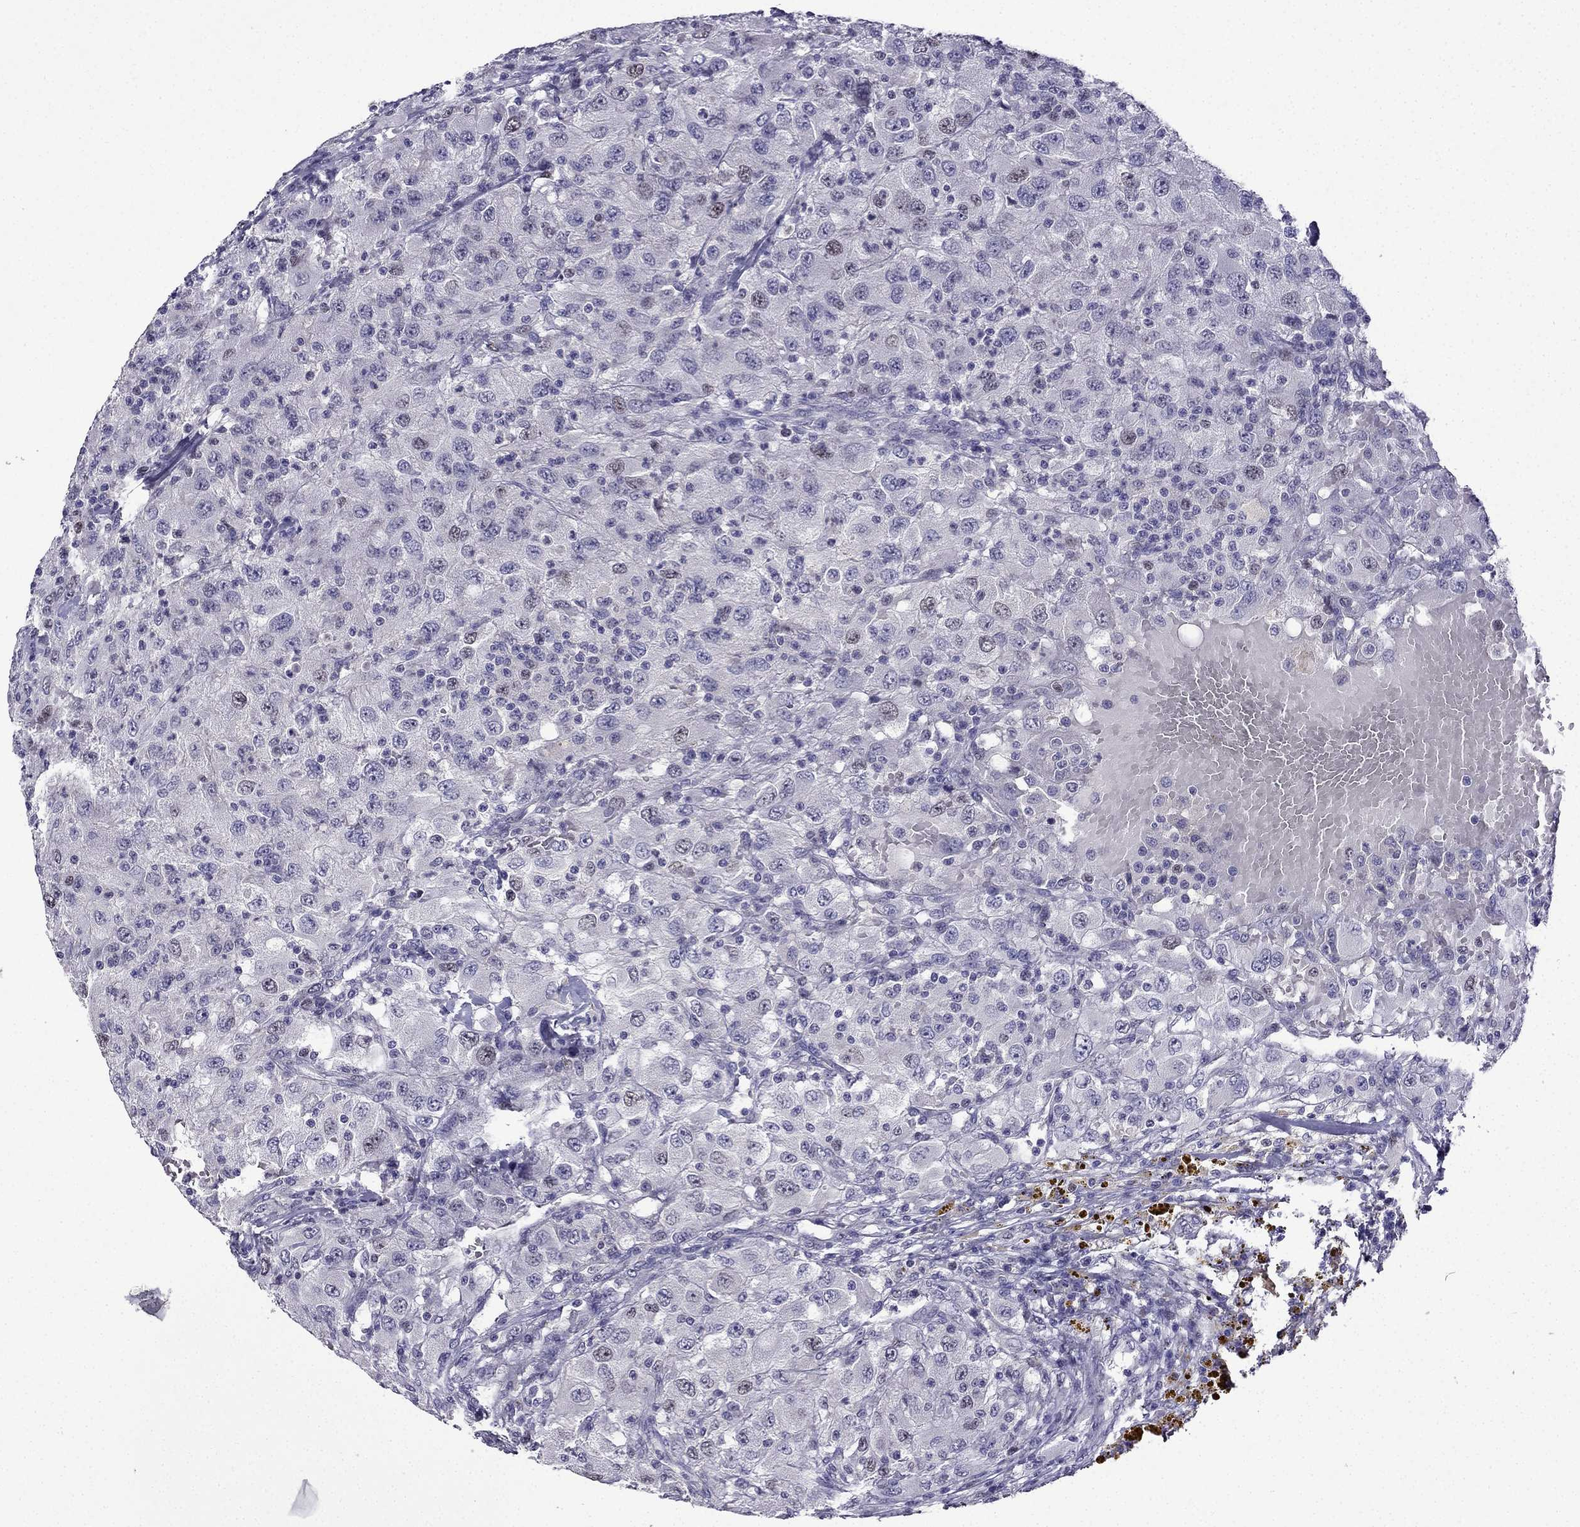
{"staining": {"intensity": "weak", "quantity": "<25%", "location": "nuclear"}, "tissue": "renal cancer", "cell_type": "Tumor cells", "image_type": "cancer", "snomed": [{"axis": "morphology", "description": "Adenocarcinoma, NOS"}, {"axis": "topography", "description": "Kidney"}], "caption": "High power microscopy image of an immunohistochemistry (IHC) photomicrograph of renal cancer, revealing no significant staining in tumor cells.", "gene": "UHRF1", "patient": {"sex": "female", "age": 67}}